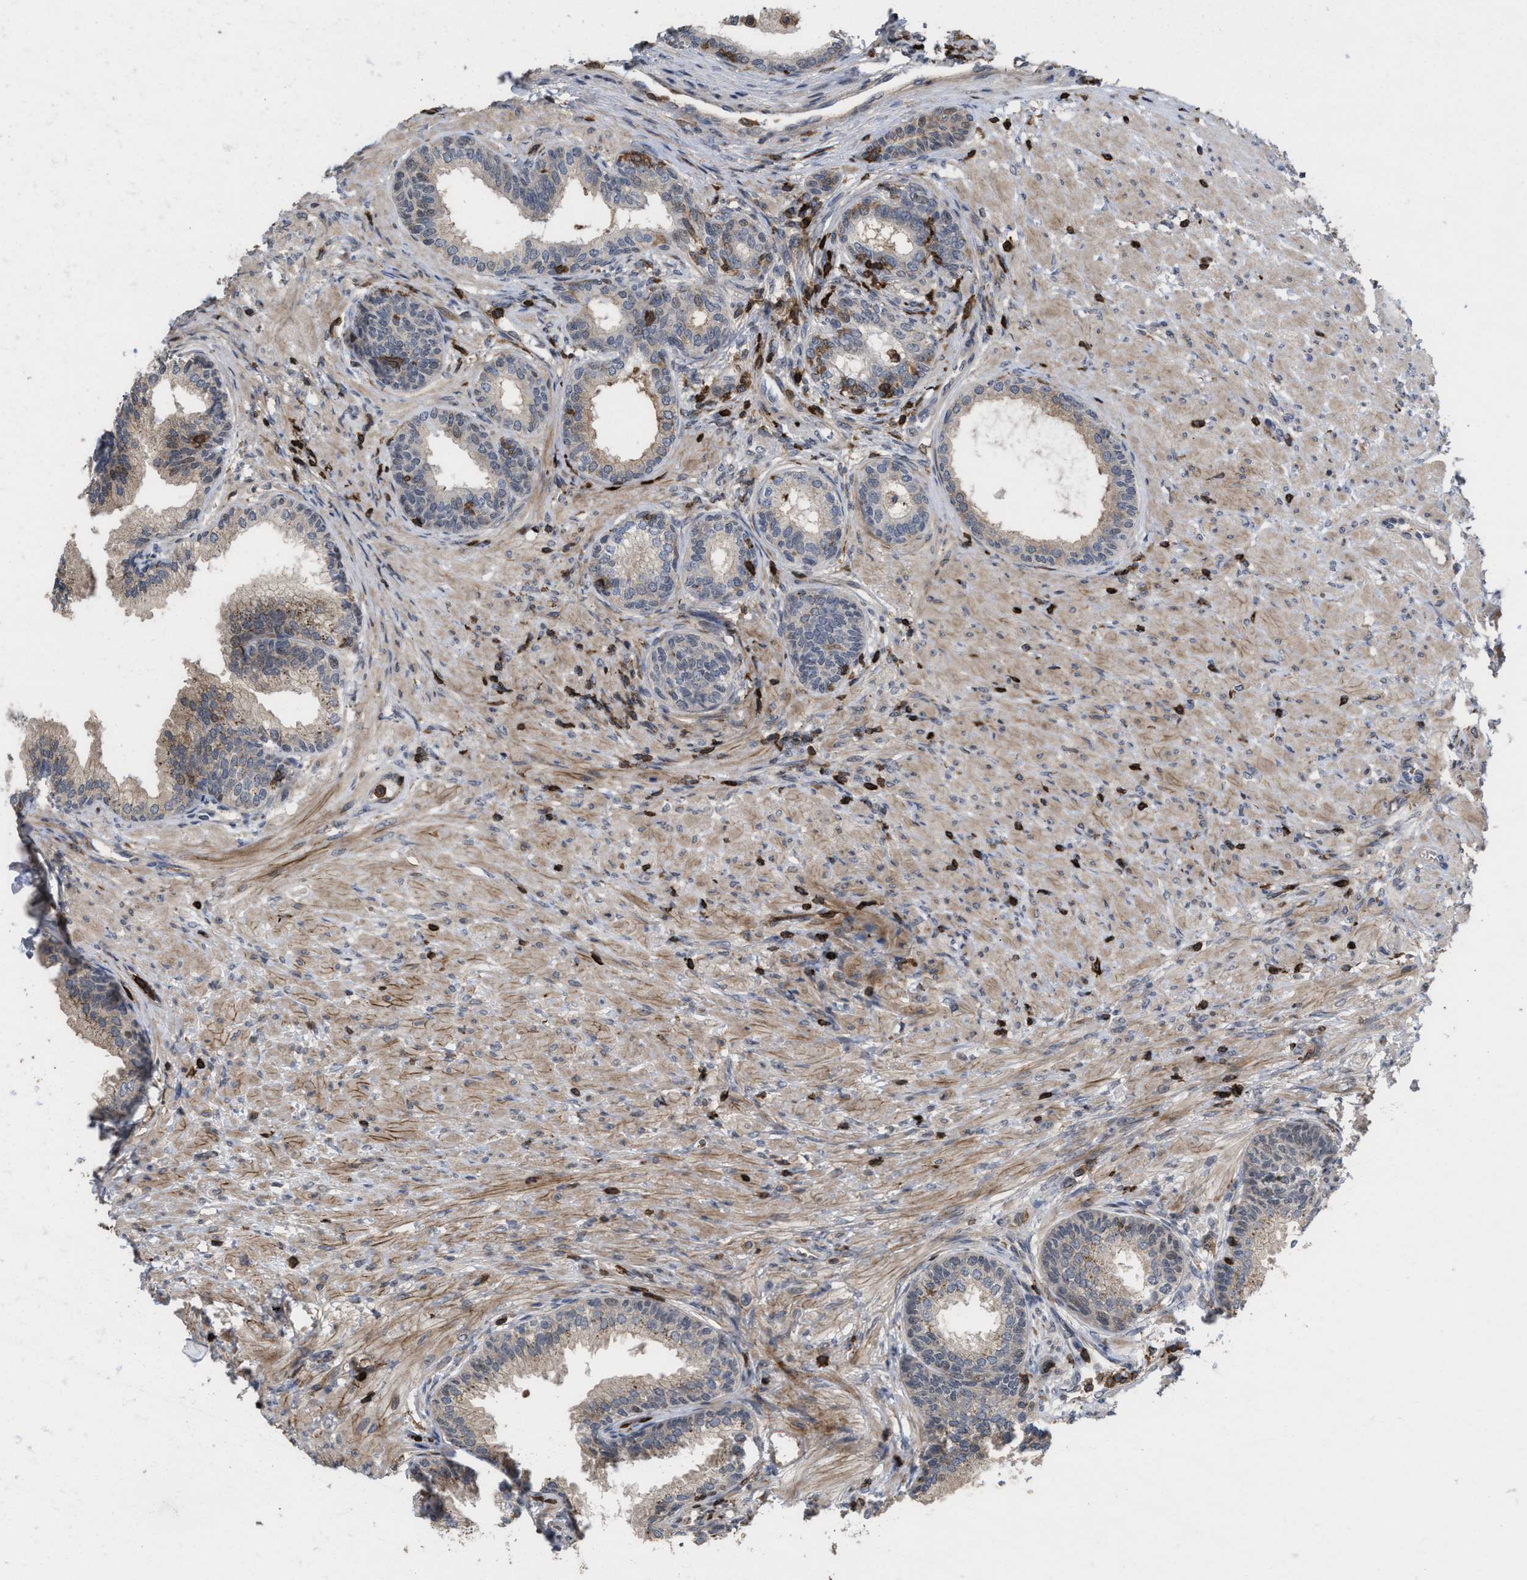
{"staining": {"intensity": "weak", "quantity": "<25%", "location": "cytoplasmic/membranous"}, "tissue": "prostate", "cell_type": "Glandular cells", "image_type": "normal", "snomed": [{"axis": "morphology", "description": "Normal tissue, NOS"}, {"axis": "topography", "description": "Prostate"}], "caption": "This is an immunohistochemistry photomicrograph of normal human prostate. There is no positivity in glandular cells.", "gene": "PTPRE", "patient": {"sex": "male", "age": 76}}